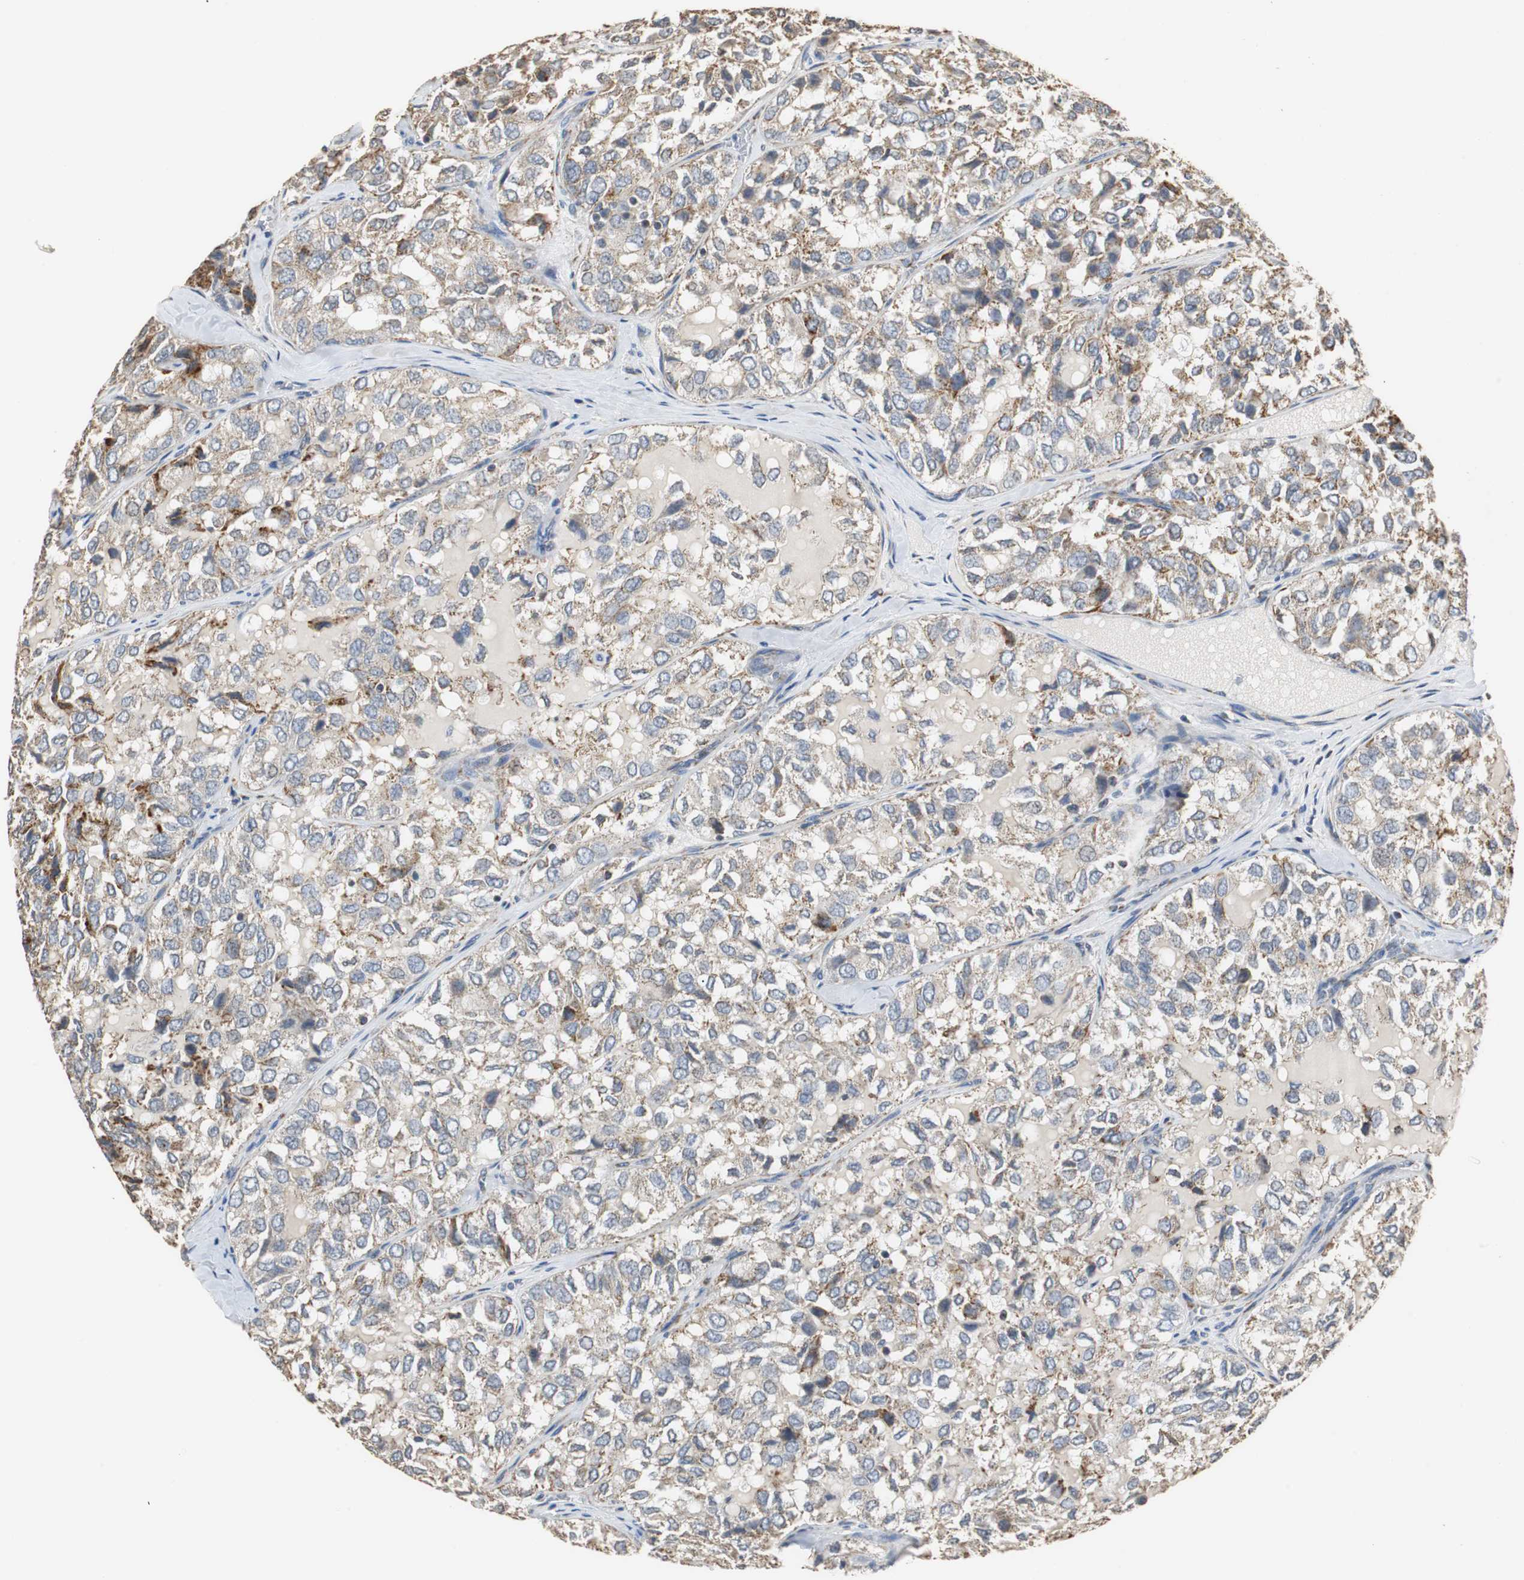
{"staining": {"intensity": "moderate", "quantity": "<25%", "location": "cytoplasmic/membranous"}, "tissue": "thyroid cancer", "cell_type": "Tumor cells", "image_type": "cancer", "snomed": [{"axis": "morphology", "description": "Follicular adenoma carcinoma, NOS"}, {"axis": "topography", "description": "Thyroid gland"}], "caption": "Immunohistochemistry (IHC) photomicrograph of neoplastic tissue: follicular adenoma carcinoma (thyroid) stained using immunohistochemistry shows low levels of moderate protein expression localized specifically in the cytoplasmic/membranous of tumor cells, appearing as a cytoplasmic/membranous brown color.", "gene": "HMGCL", "patient": {"sex": "male", "age": 75}}